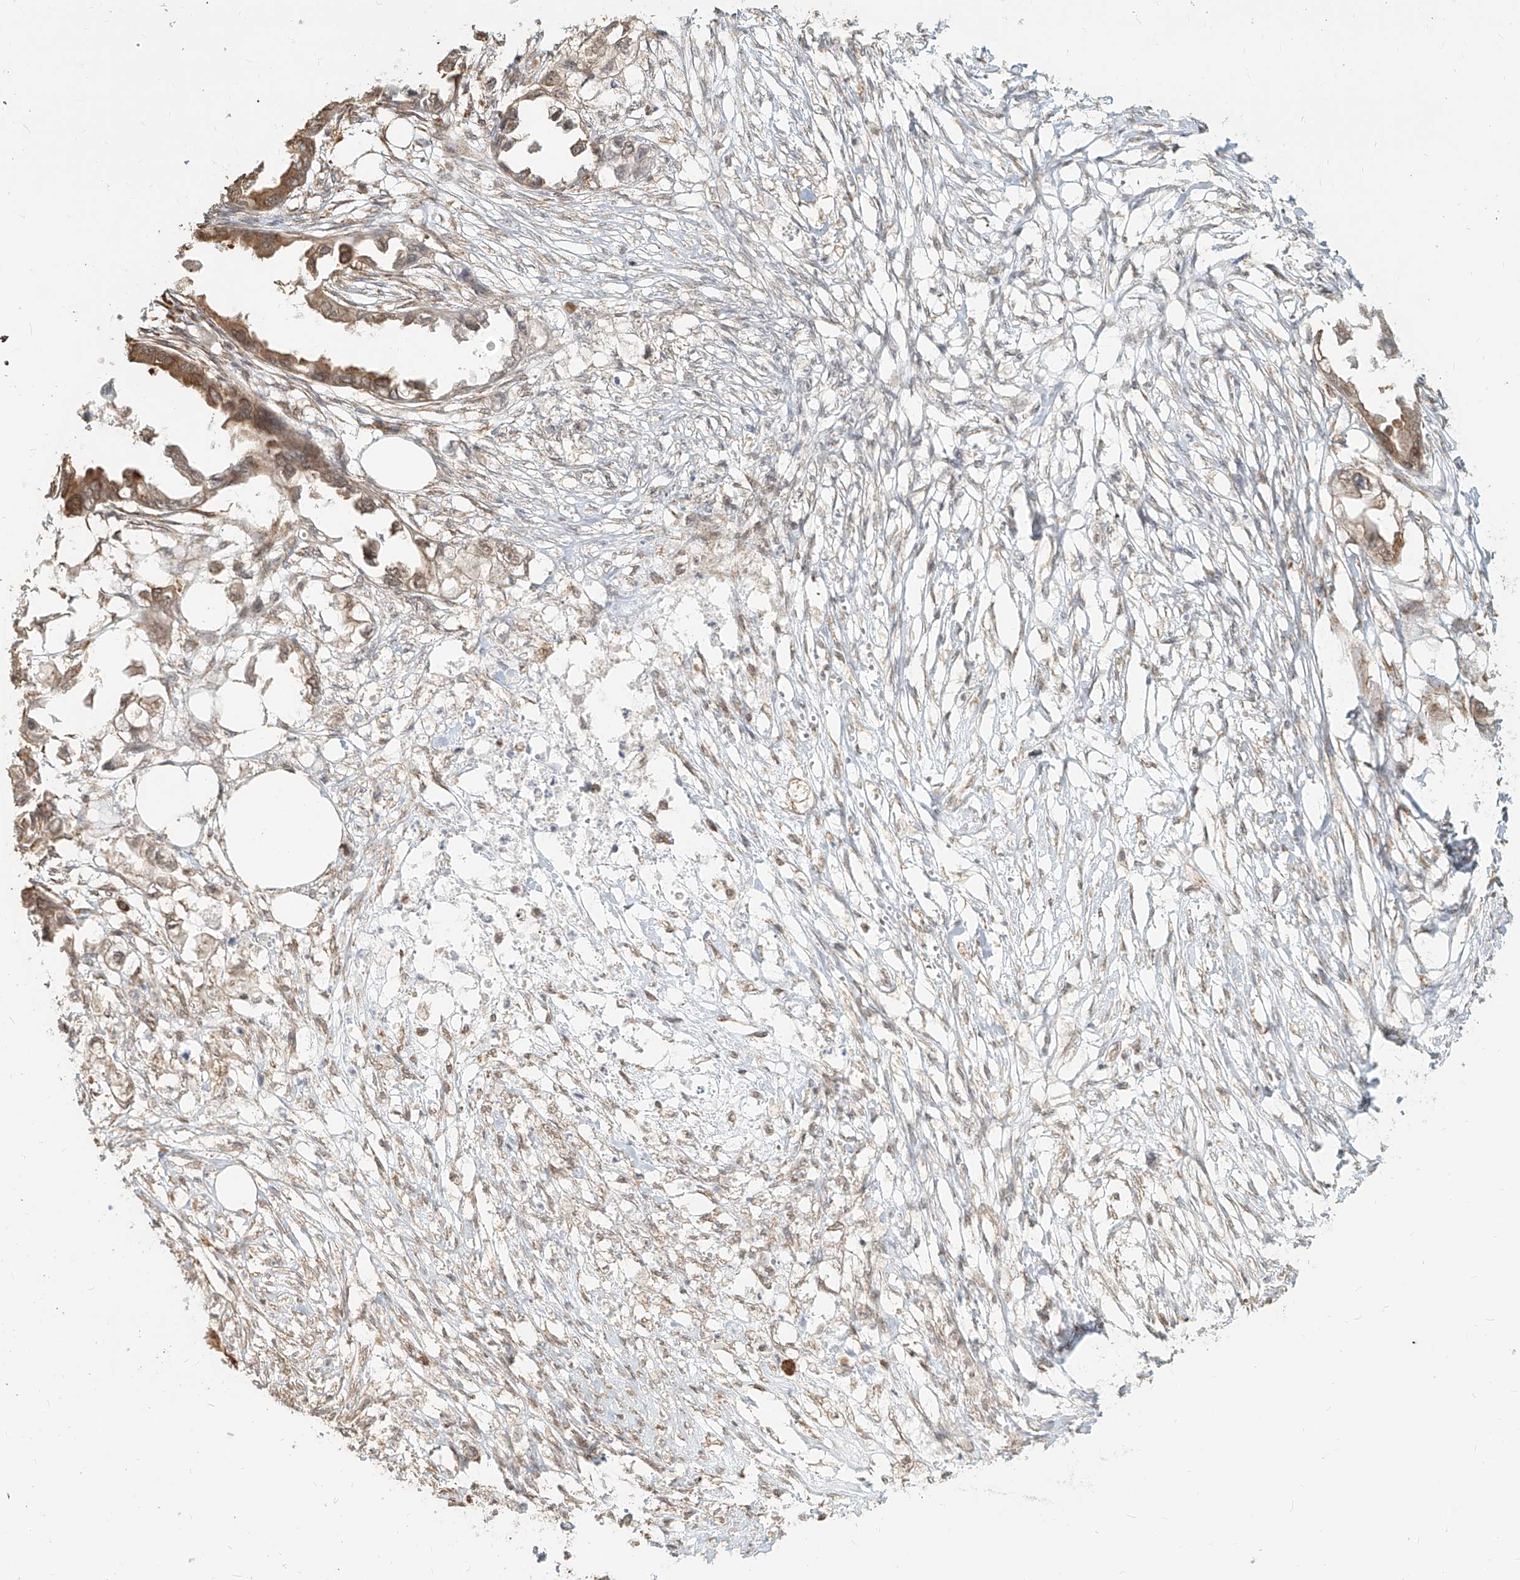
{"staining": {"intensity": "moderate", "quantity": ">75%", "location": "cytoplasmic/membranous"}, "tissue": "endometrial cancer", "cell_type": "Tumor cells", "image_type": "cancer", "snomed": [{"axis": "morphology", "description": "Adenocarcinoma, NOS"}, {"axis": "morphology", "description": "Adenocarcinoma, metastatic, NOS"}, {"axis": "topography", "description": "Adipose tissue"}, {"axis": "topography", "description": "Endometrium"}], "caption": "Endometrial metastatic adenocarcinoma stained for a protein reveals moderate cytoplasmic/membranous positivity in tumor cells.", "gene": "UBE2K", "patient": {"sex": "female", "age": 67}}